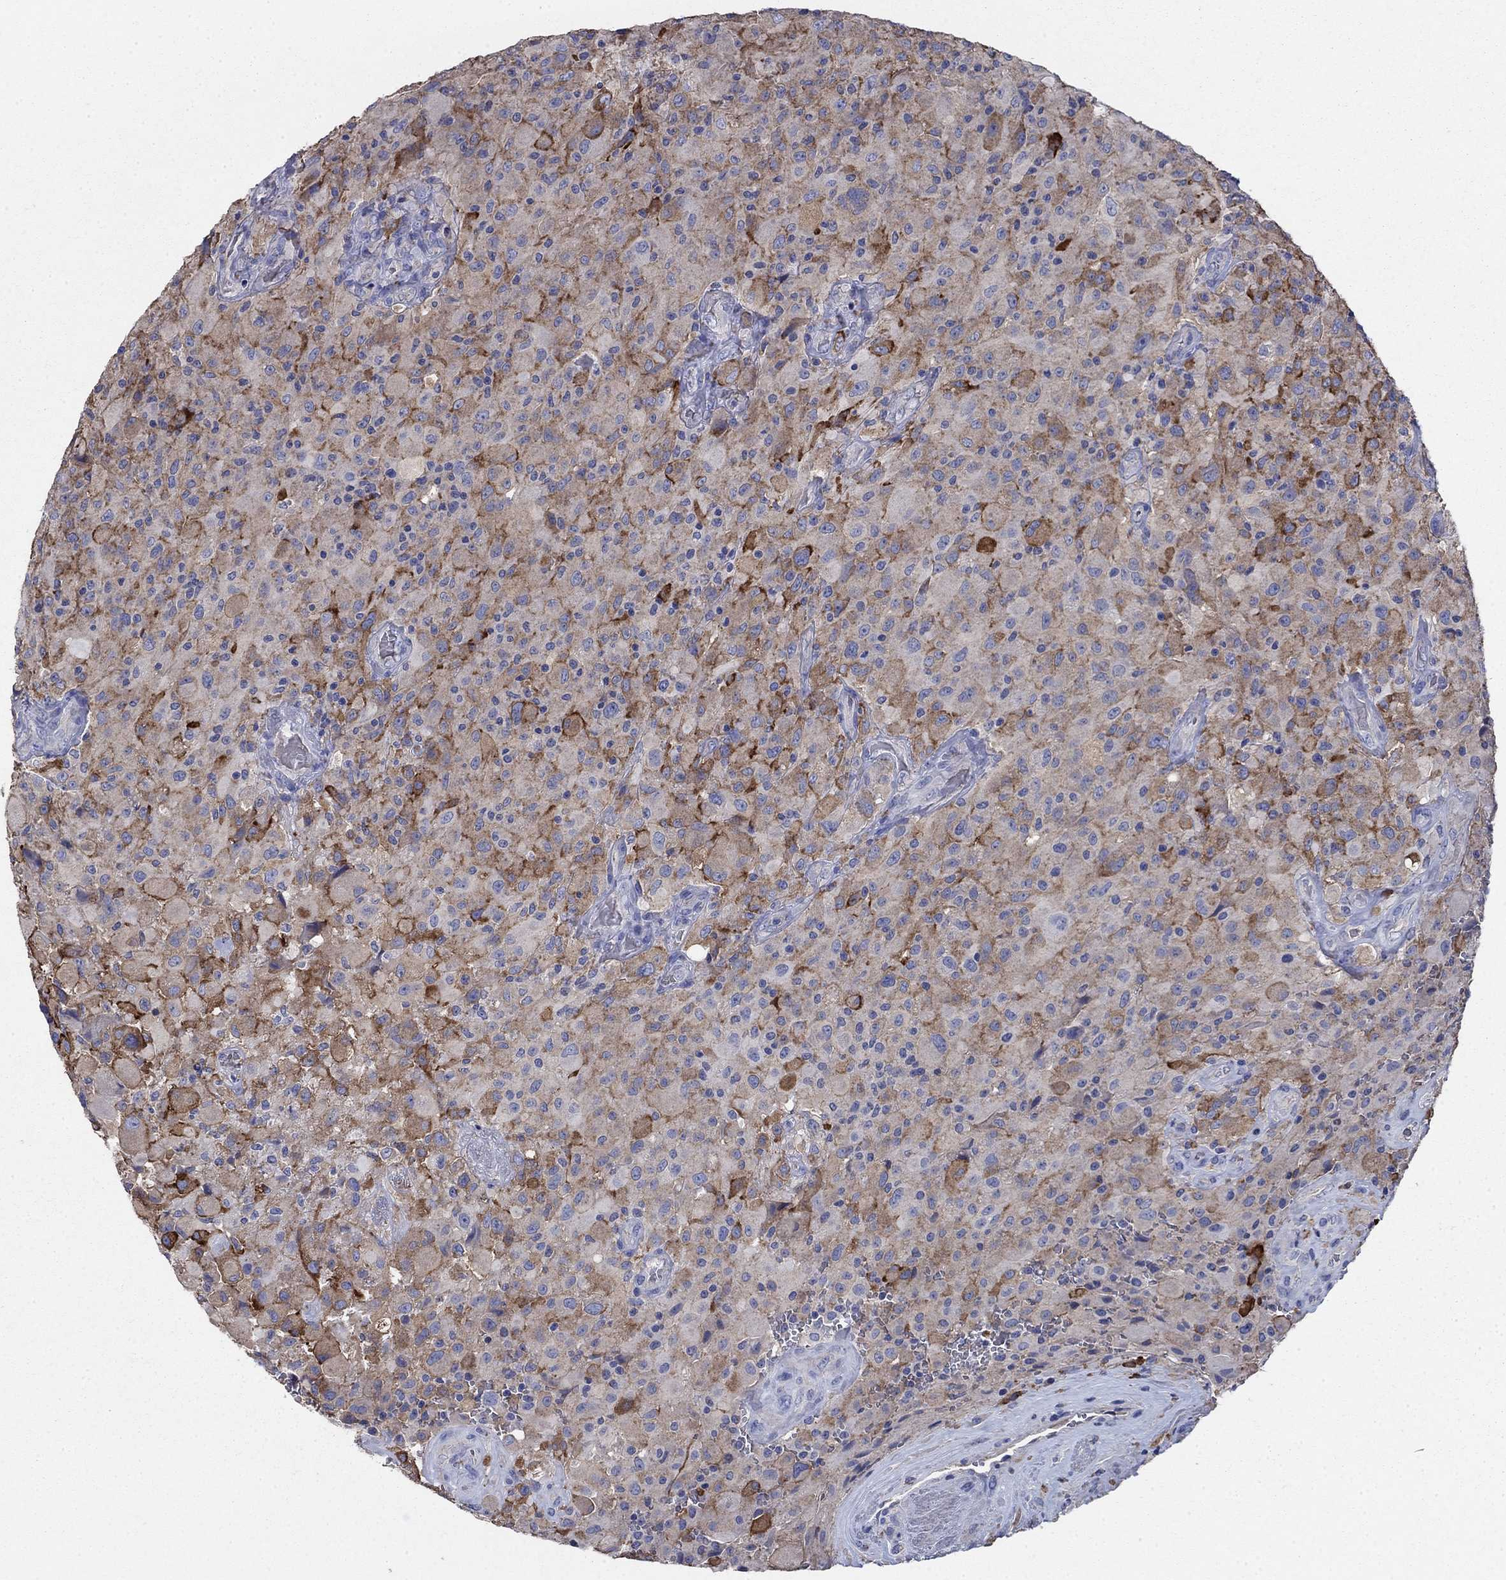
{"staining": {"intensity": "strong", "quantity": "<25%", "location": "cytoplasmic/membranous"}, "tissue": "glioma", "cell_type": "Tumor cells", "image_type": "cancer", "snomed": [{"axis": "morphology", "description": "Glioma, malignant, High grade"}, {"axis": "topography", "description": "Cerebral cortex"}], "caption": "Protein staining of glioma tissue reveals strong cytoplasmic/membranous staining in about <25% of tumor cells.", "gene": "FLNC", "patient": {"sex": "male", "age": 35}}